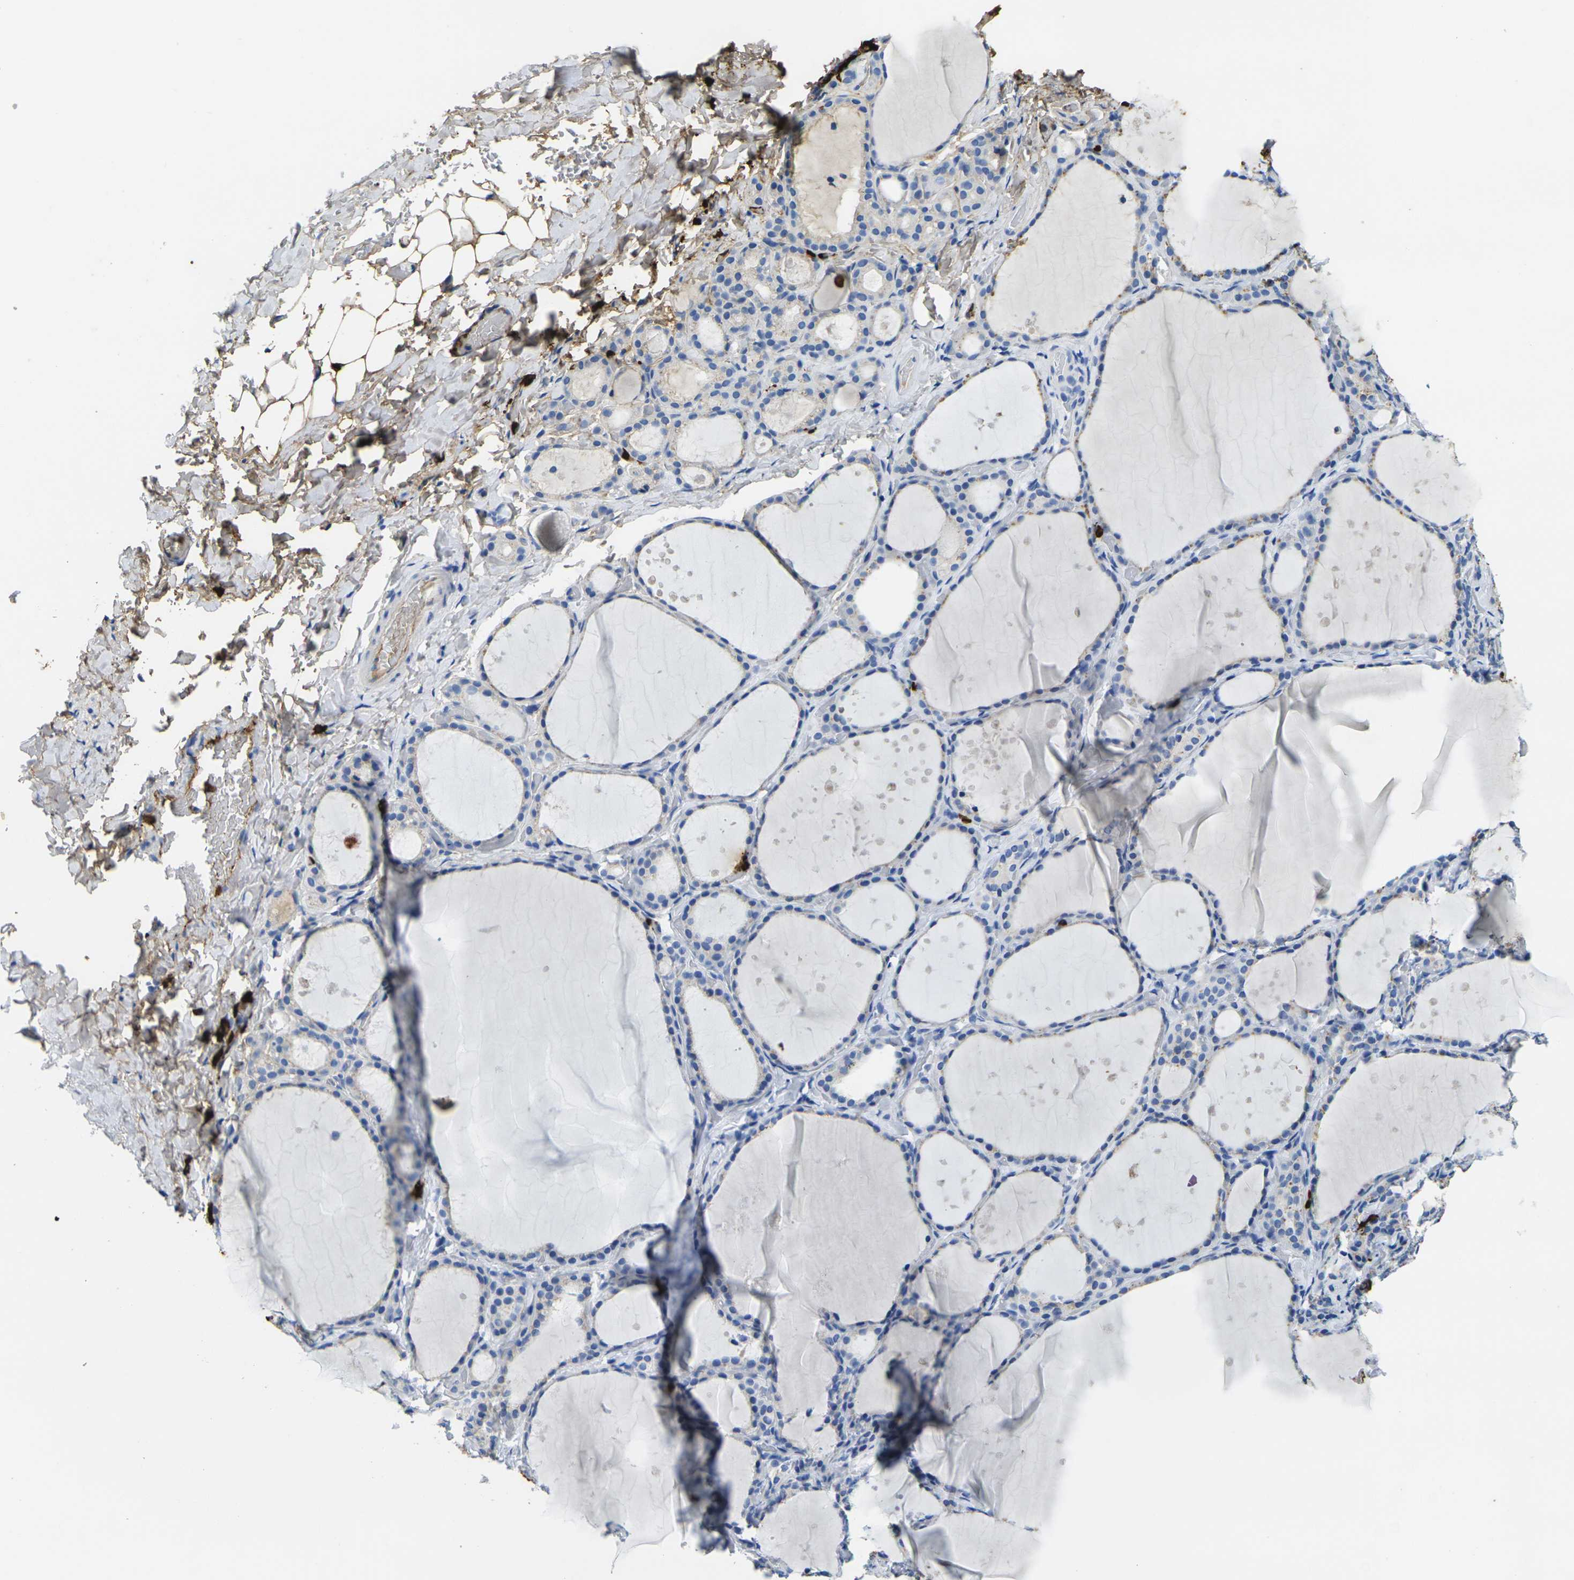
{"staining": {"intensity": "weak", "quantity": "<25%", "location": "cytoplasmic/membranous"}, "tissue": "thyroid gland", "cell_type": "Glandular cells", "image_type": "normal", "snomed": [{"axis": "morphology", "description": "Normal tissue, NOS"}, {"axis": "topography", "description": "Thyroid gland"}], "caption": "Glandular cells show no significant expression in normal thyroid gland. (DAB (3,3'-diaminobenzidine) immunohistochemistry (IHC), high magnification).", "gene": "S100A9", "patient": {"sex": "female", "age": 44}}